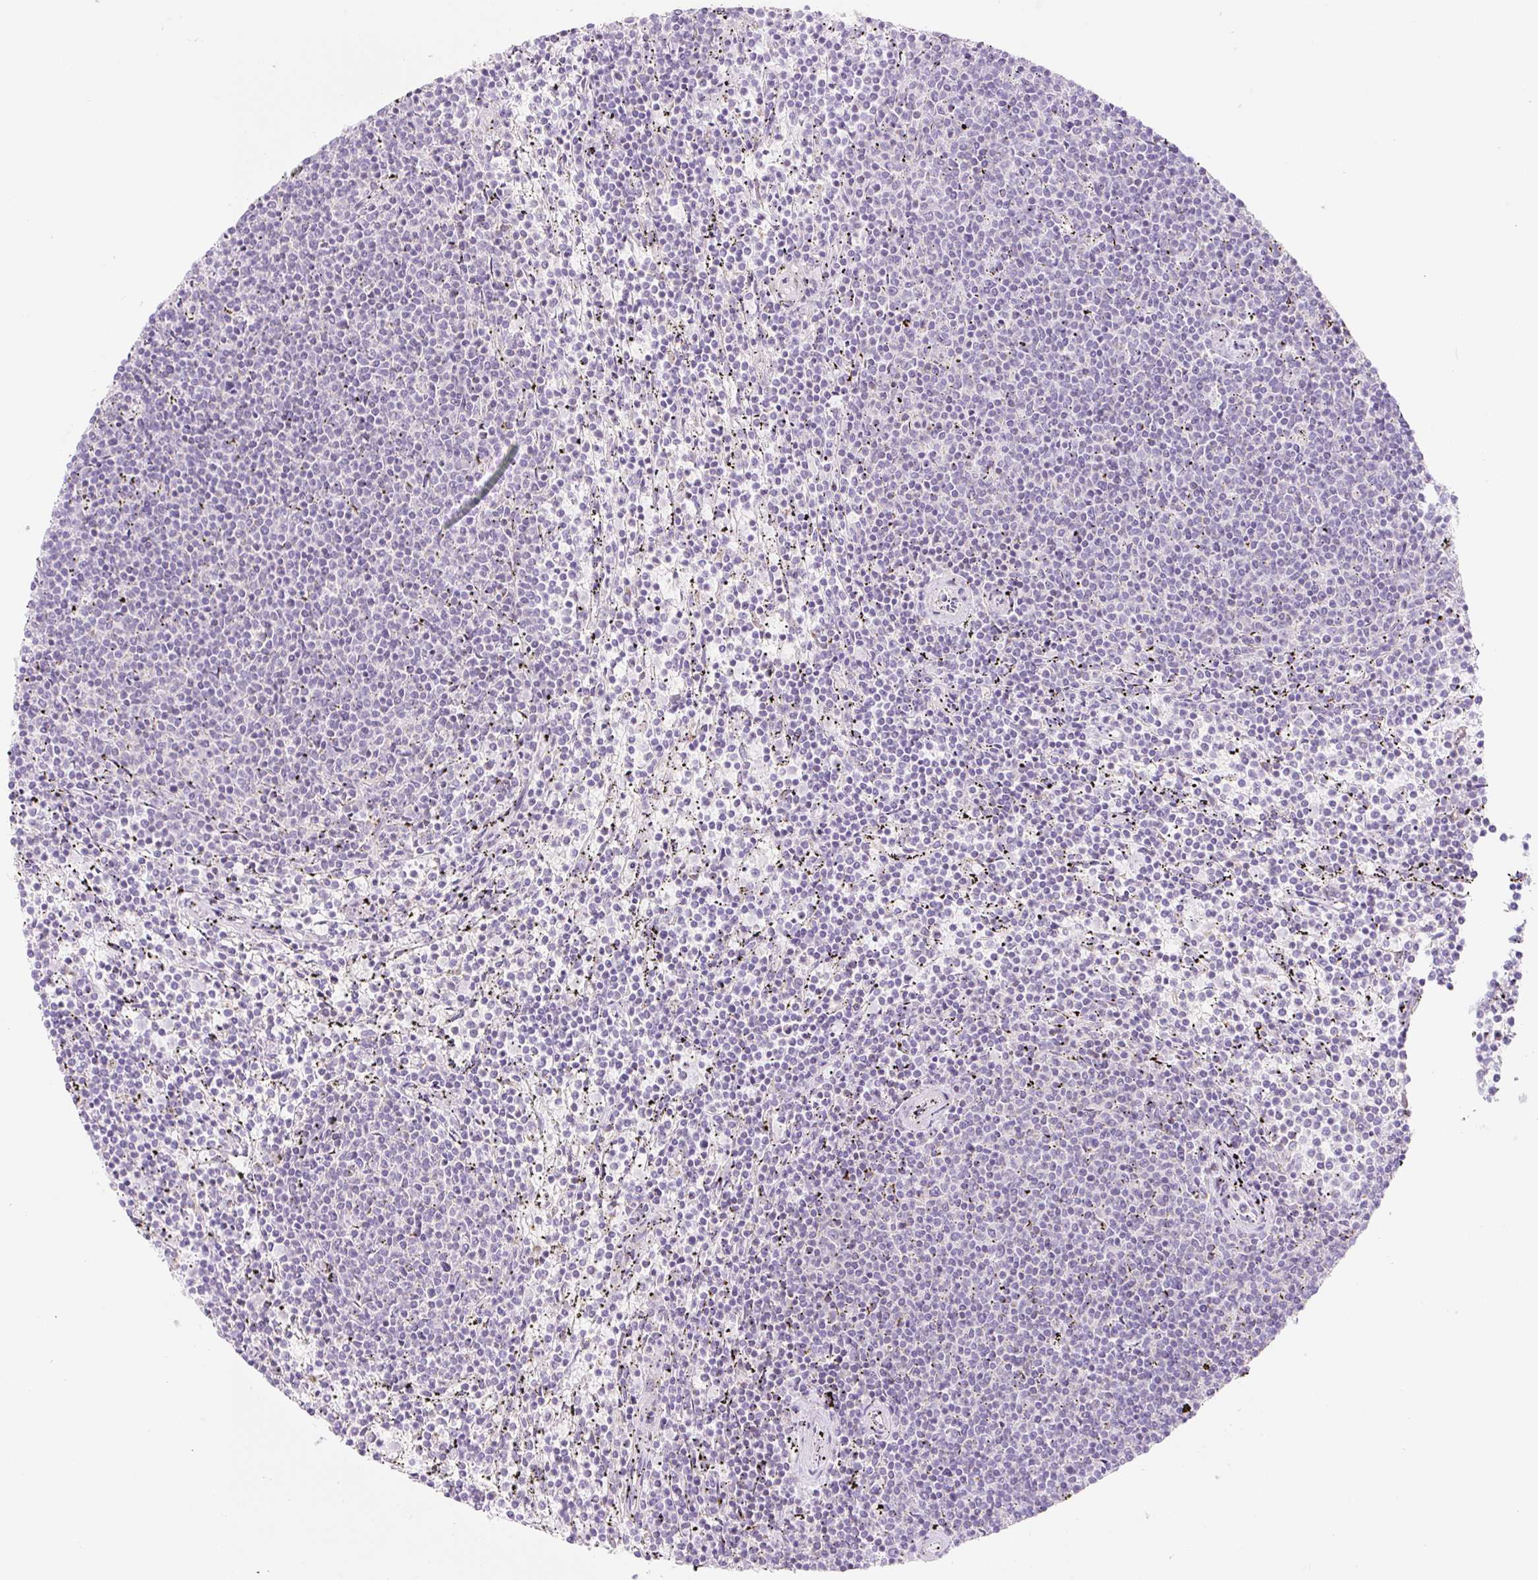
{"staining": {"intensity": "negative", "quantity": "none", "location": "none"}, "tissue": "lymphoma", "cell_type": "Tumor cells", "image_type": "cancer", "snomed": [{"axis": "morphology", "description": "Malignant lymphoma, non-Hodgkin's type, Low grade"}, {"axis": "topography", "description": "Spleen"}], "caption": "This is a photomicrograph of IHC staining of lymphoma, which shows no expression in tumor cells.", "gene": "FOCAD", "patient": {"sex": "female", "age": 50}}